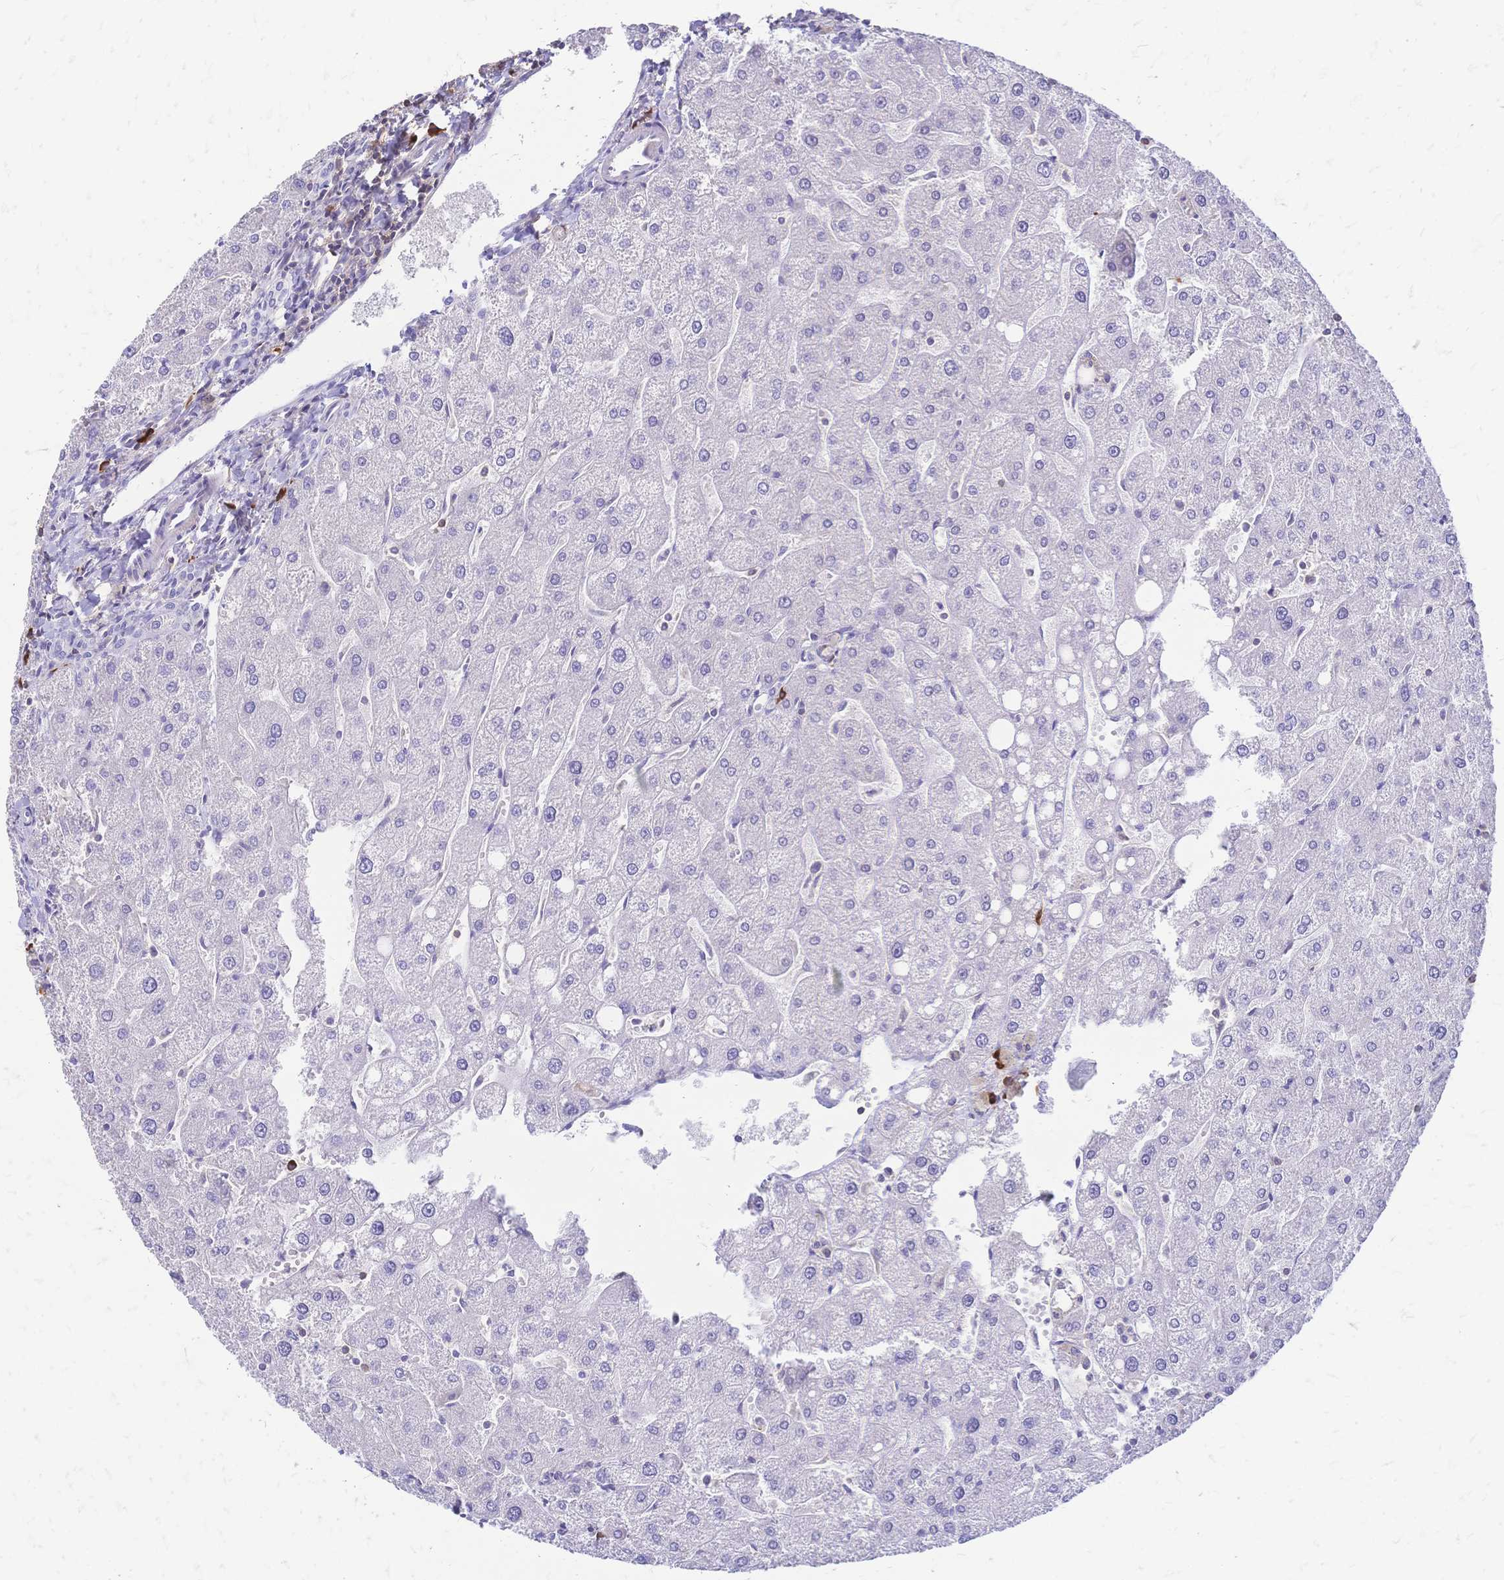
{"staining": {"intensity": "negative", "quantity": "none", "location": "none"}, "tissue": "liver", "cell_type": "Cholangiocytes", "image_type": "normal", "snomed": [{"axis": "morphology", "description": "Normal tissue, NOS"}, {"axis": "topography", "description": "Liver"}], "caption": "Image shows no significant protein staining in cholangiocytes of benign liver.", "gene": "IL2RA", "patient": {"sex": "male", "age": 67}}